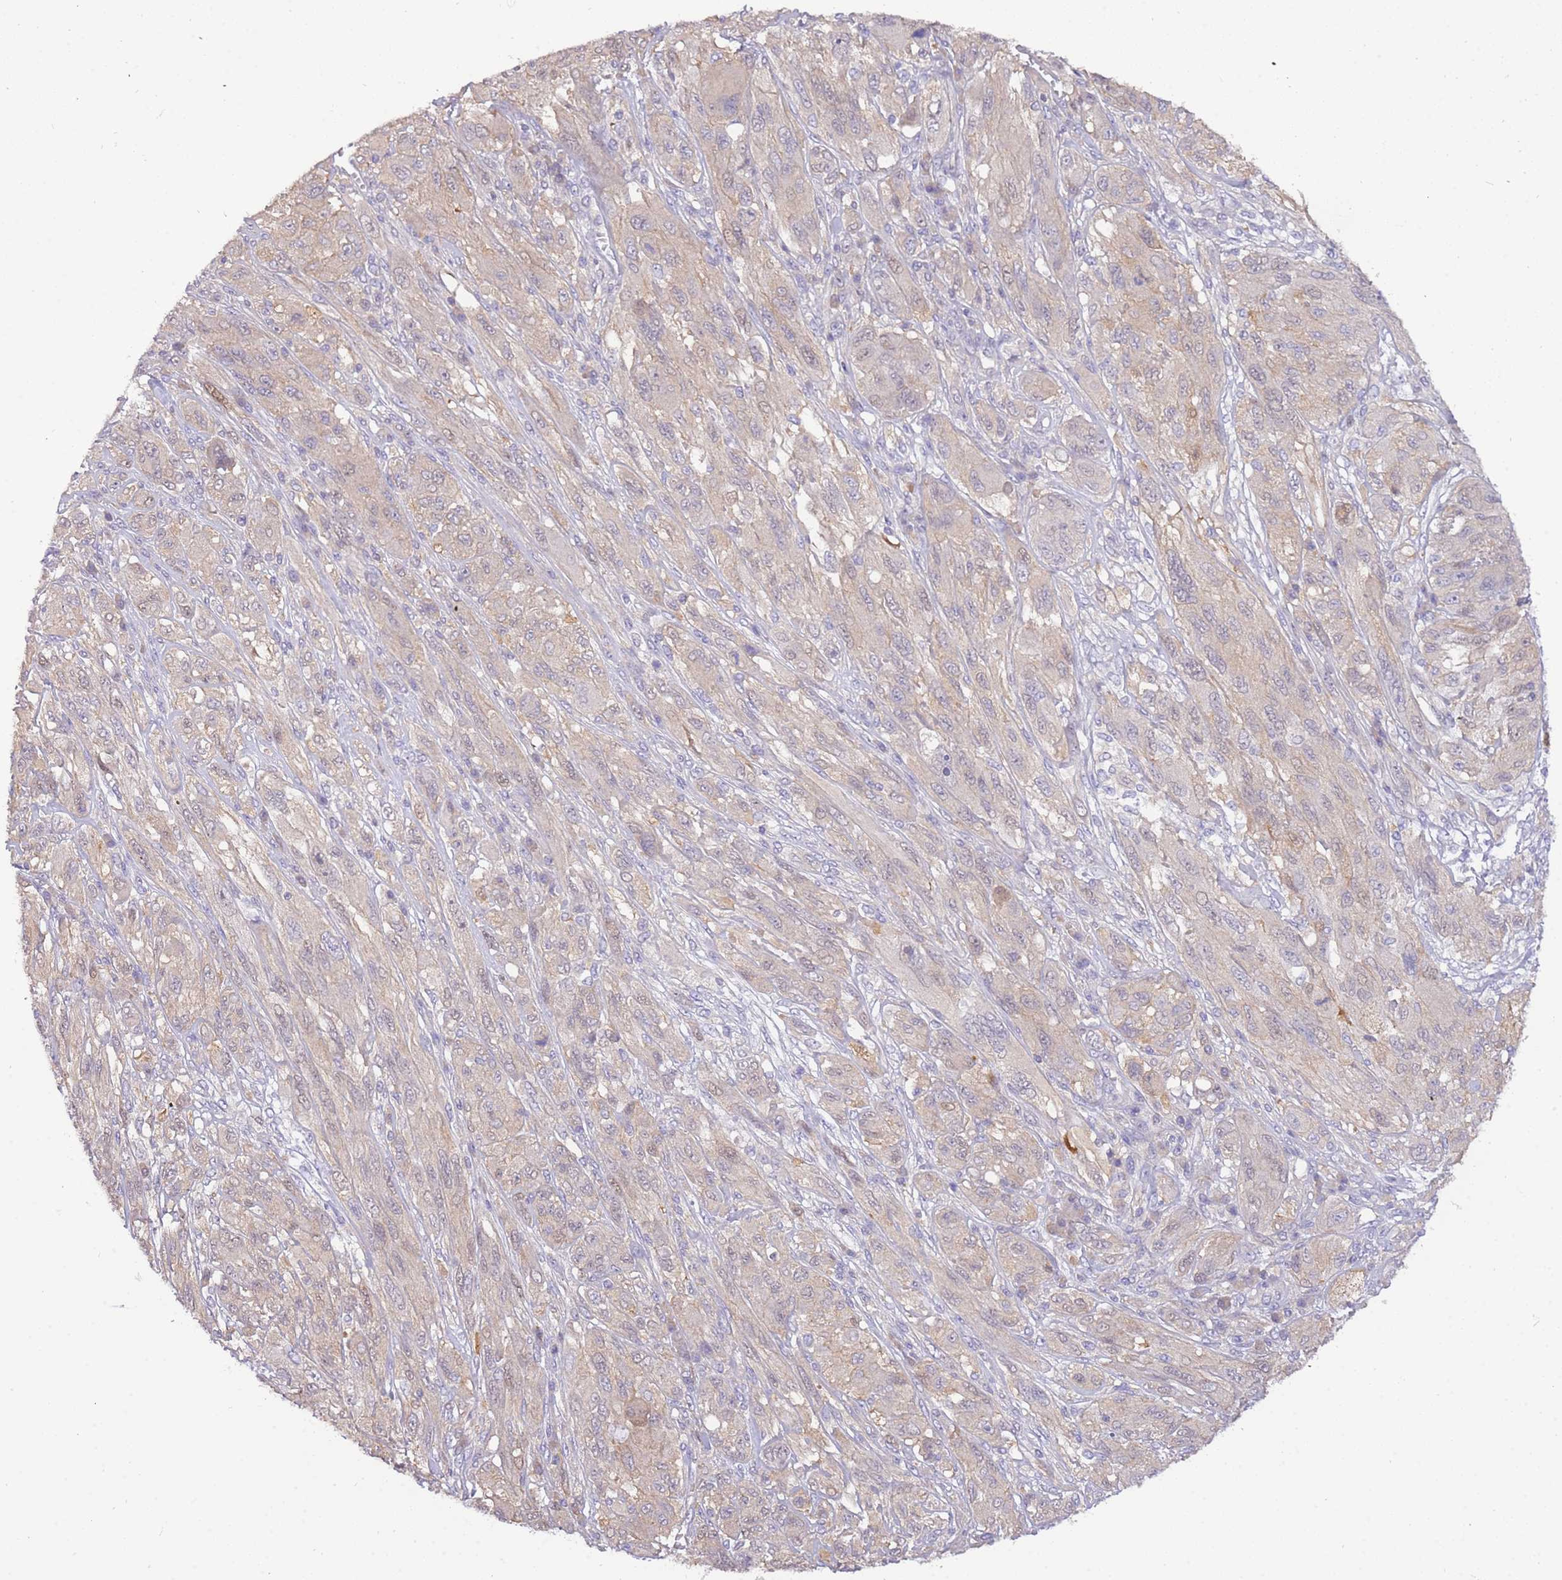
{"staining": {"intensity": "weak", "quantity": "<25%", "location": "cytoplasmic/membranous"}, "tissue": "melanoma", "cell_type": "Tumor cells", "image_type": "cancer", "snomed": [{"axis": "morphology", "description": "Malignant melanoma, NOS"}, {"axis": "topography", "description": "Skin"}], "caption": "Immunohistochemistry image of neoplastic tissue: malignant melanoma stained with DAB exhibits no significant protein expression in tumor cells. (DAB (3,3'-diaminobenzidine) immunohistochemistry, high magnification).", "gene": "STIP1", "patient": {"sex": "female", "age": 91}}